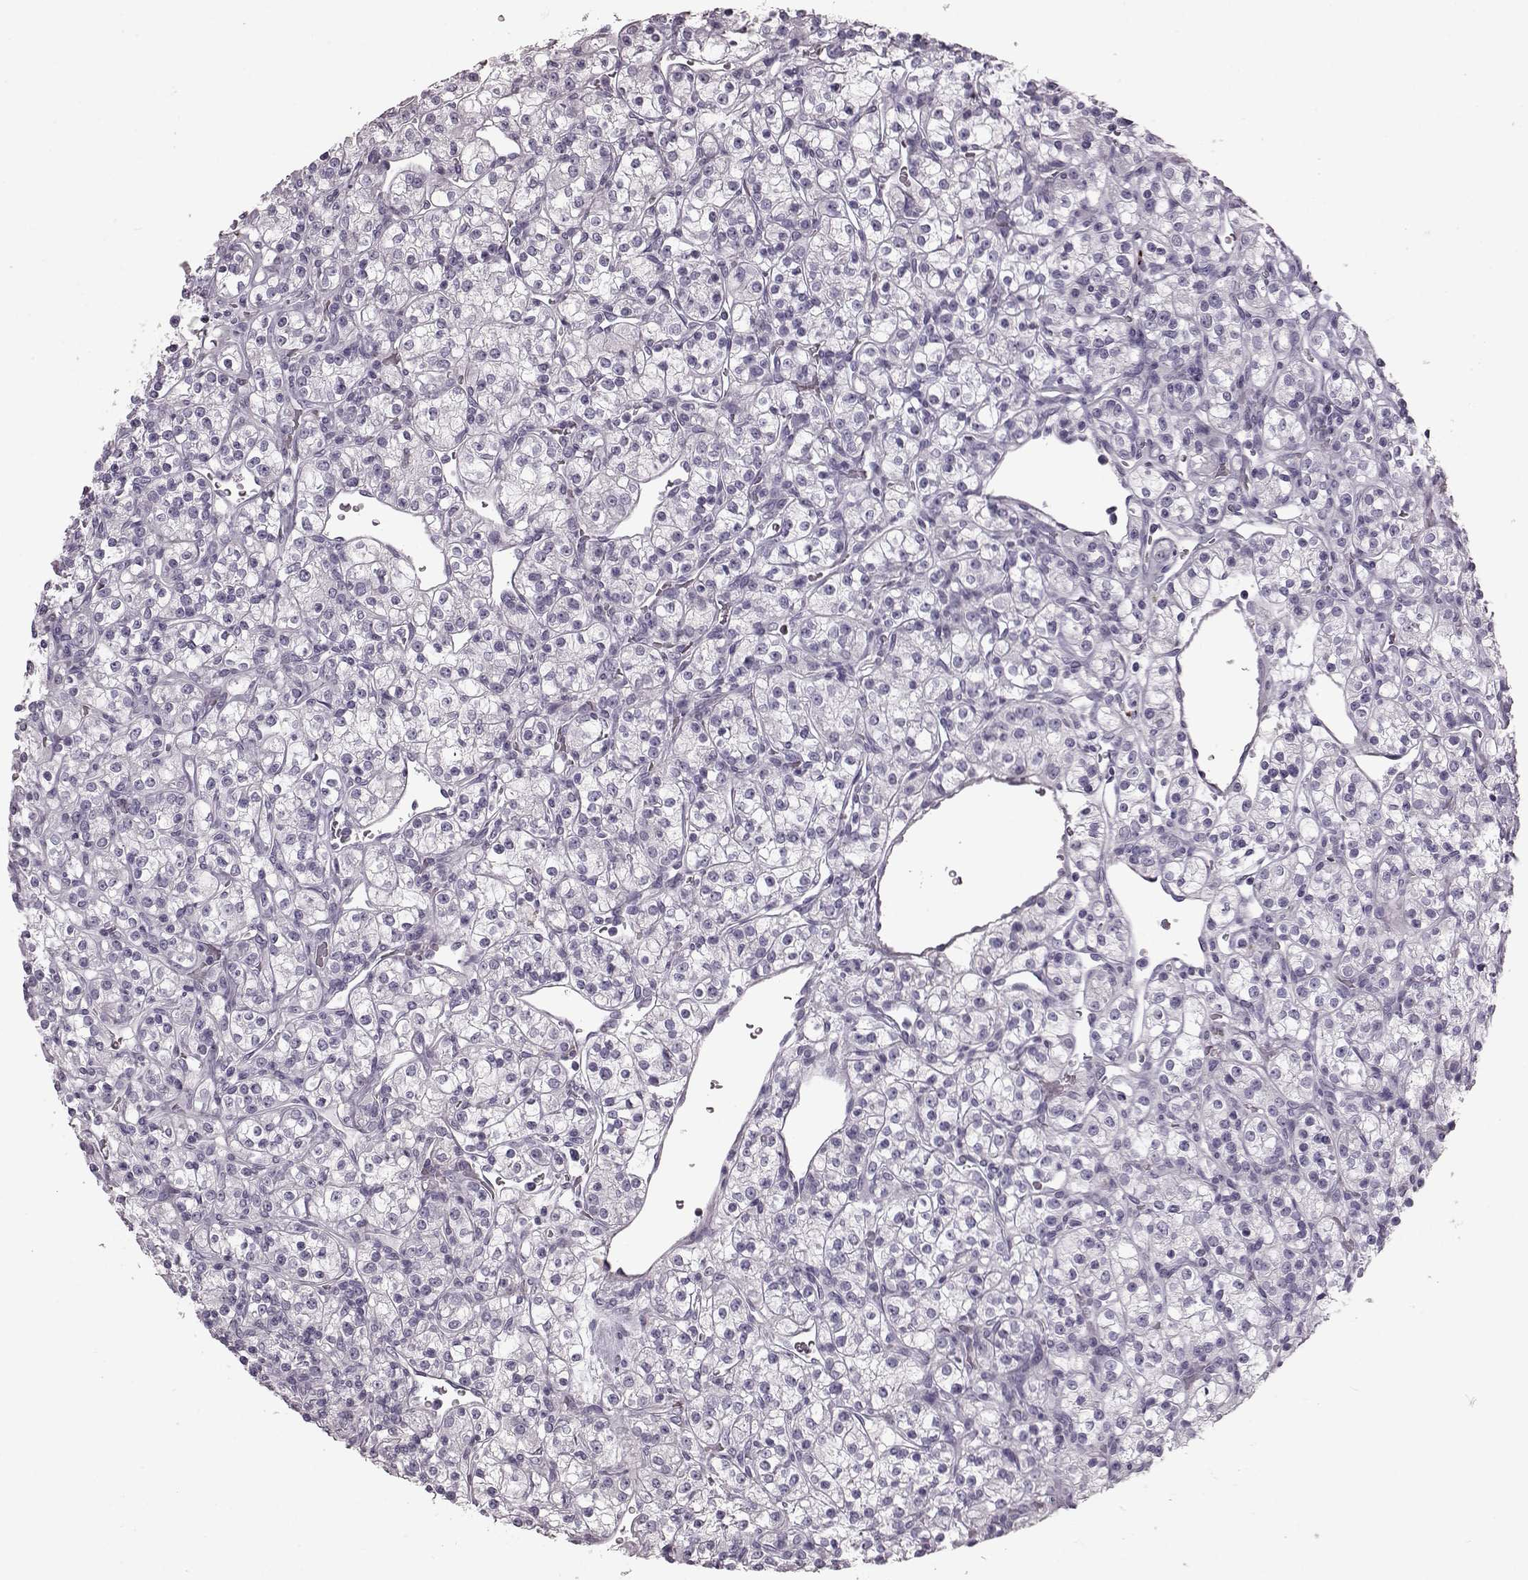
{"staining": {"intensity": "negative", "quantity": "none", "location": "none"}, "tissue": "renal cancer", "cell_type": "Tumor cells", "image_type": "cancer", "snomed": [{"axis": "morphology", "description": "Adenocarcinoma, NOS"}, {"axis": "topography", "description": "Kidney"}], "caption": "Tumor cells show no significant protein expression in renal cancer (adenocarcinoma).", "gene": "CRYBA2", "patient": {"sex": "male", "age": 77}}